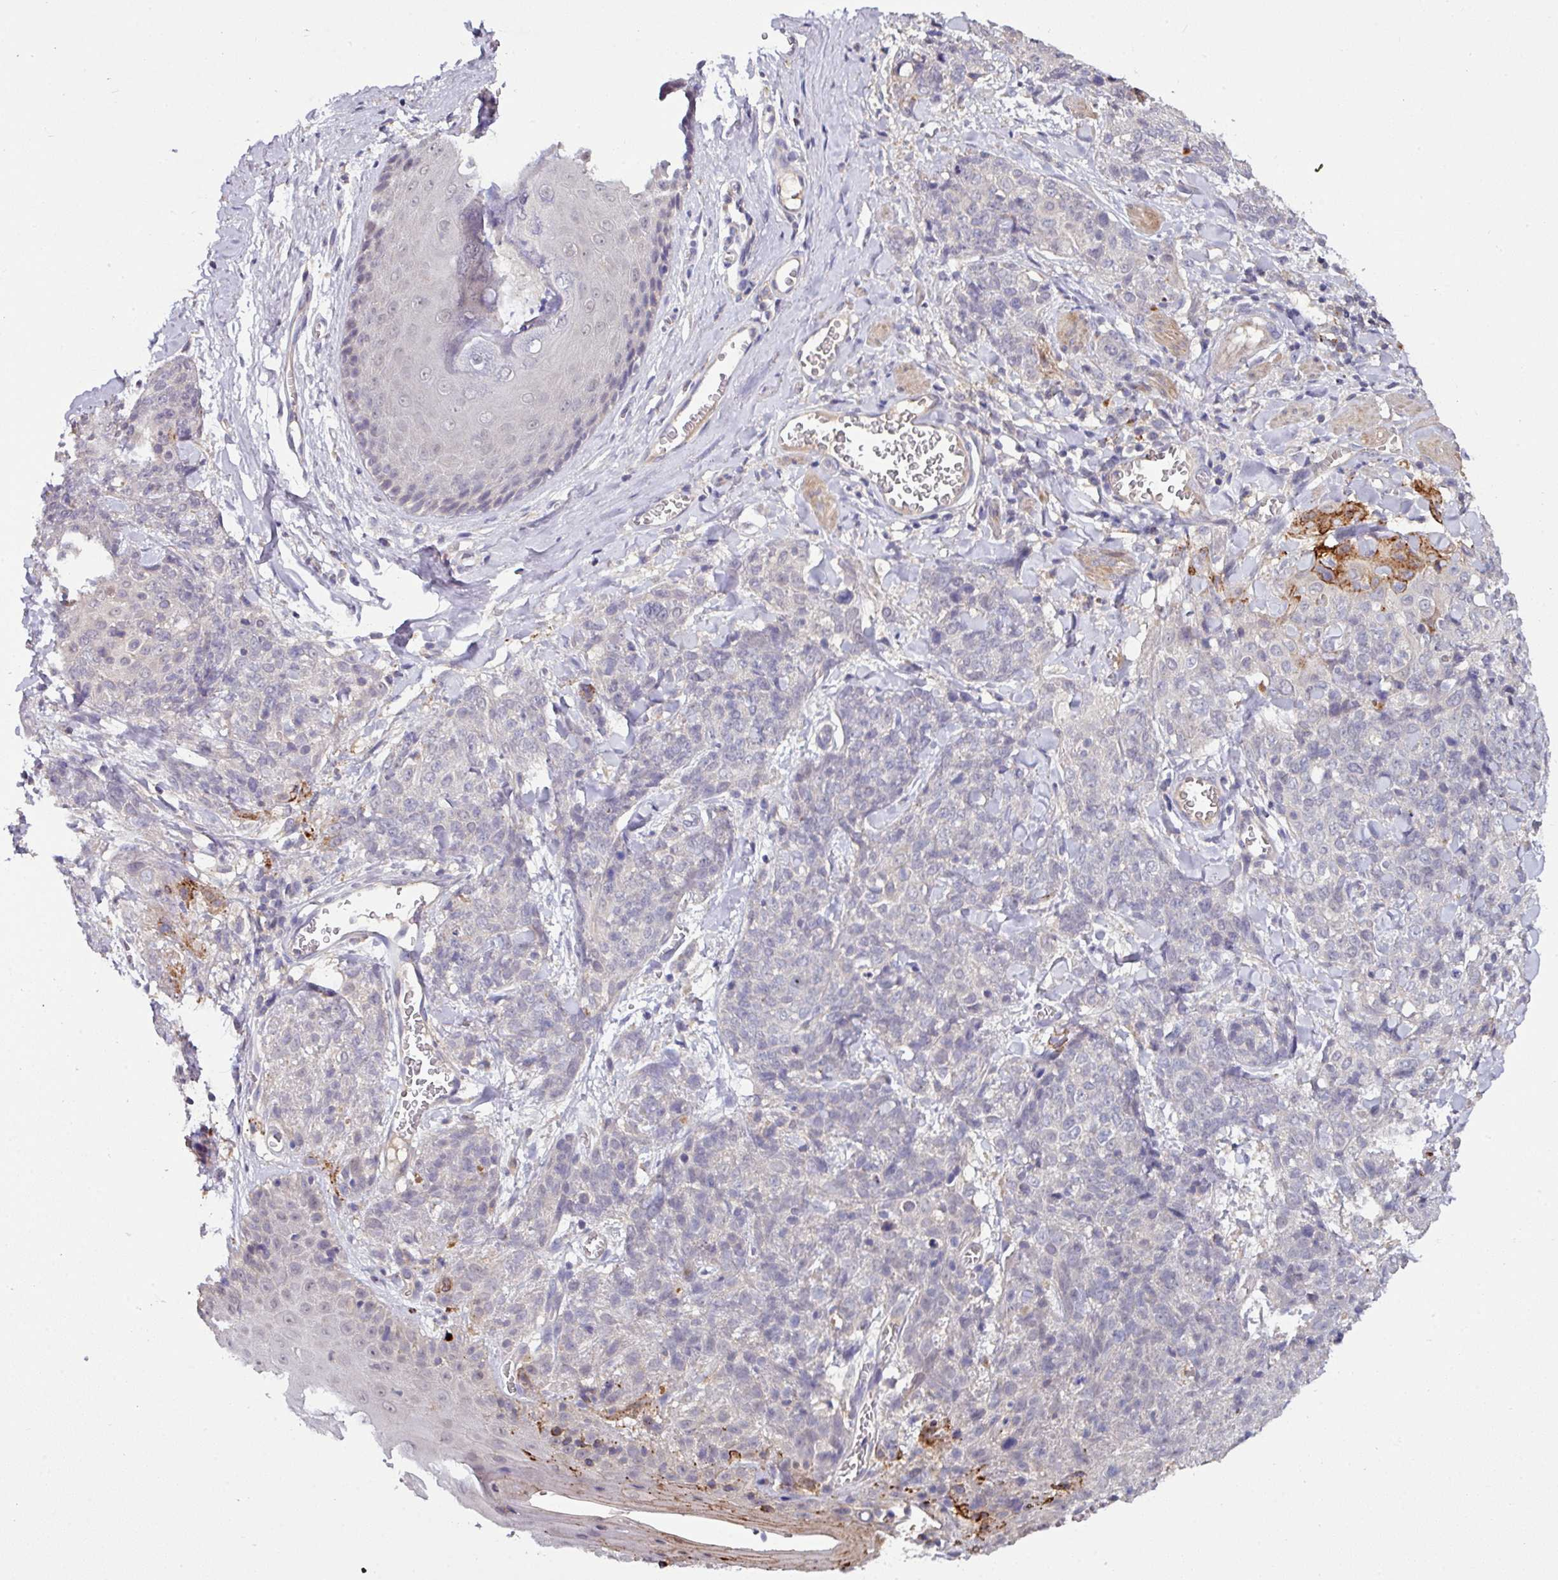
{"staining": {"intensity": "strong", "quantity": "<25%", "location": "cytoplasmic/membranous"}, "tissue": "skin cancer", "cell_type": "Tumor cells", "image_type": "cancer", "snomed": [{"axis": "morphology", "description": "Squamous cell carcinoma, NOS"}, {"axis": "topography", "description": "Skin"}, {"axis": "topography", "description": "Vulva"}], "caption": "Protein staining exhibits strong cytoplasmic/membranous staining in approximately <25% of tumor cells in skin cancer.", "gene": "AEBP2", "patient": {"sex": "female", "age": 85}}